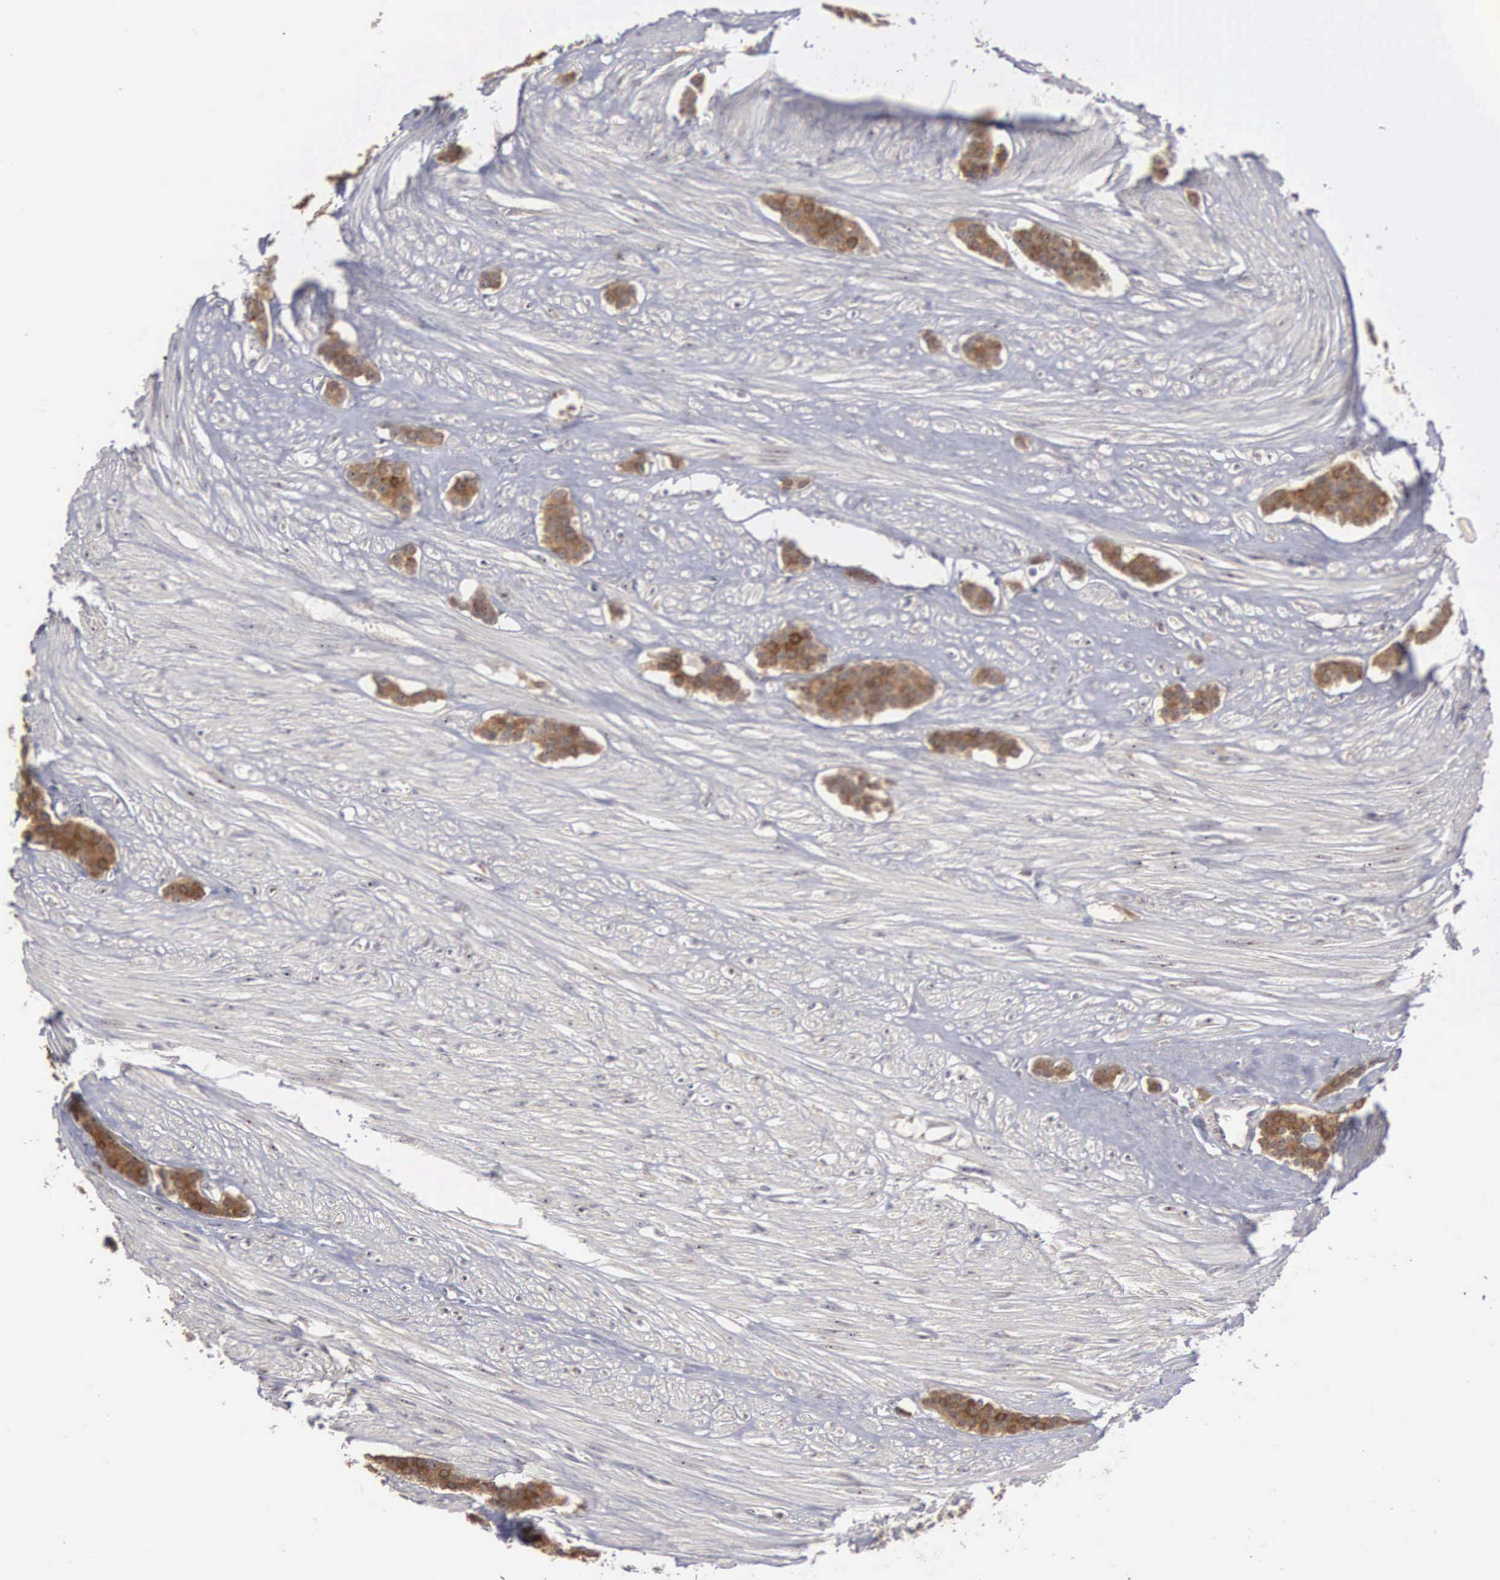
{"staining": {"intensity": "strong", "quantity": ">75%", "location": "cytoplasmic/membranous"}, "tissue": "carcinoid", "cell_type": "Tumor cells", "image_type": "cancer", "snomed": [{"axis": "morphology", "description": "Carcinoid, malignant, NOS"}, {"axis": "topography", "description": "Small intestine"}], "caption": "There is high levels of strong cytoplasmic/membranous expression in tumor cells of carcinoid (malignant), as demonstrated by immunohistochemical staining (brown color).", "gene": "AMN", "patient": {"sex": "male", "age": 60}}